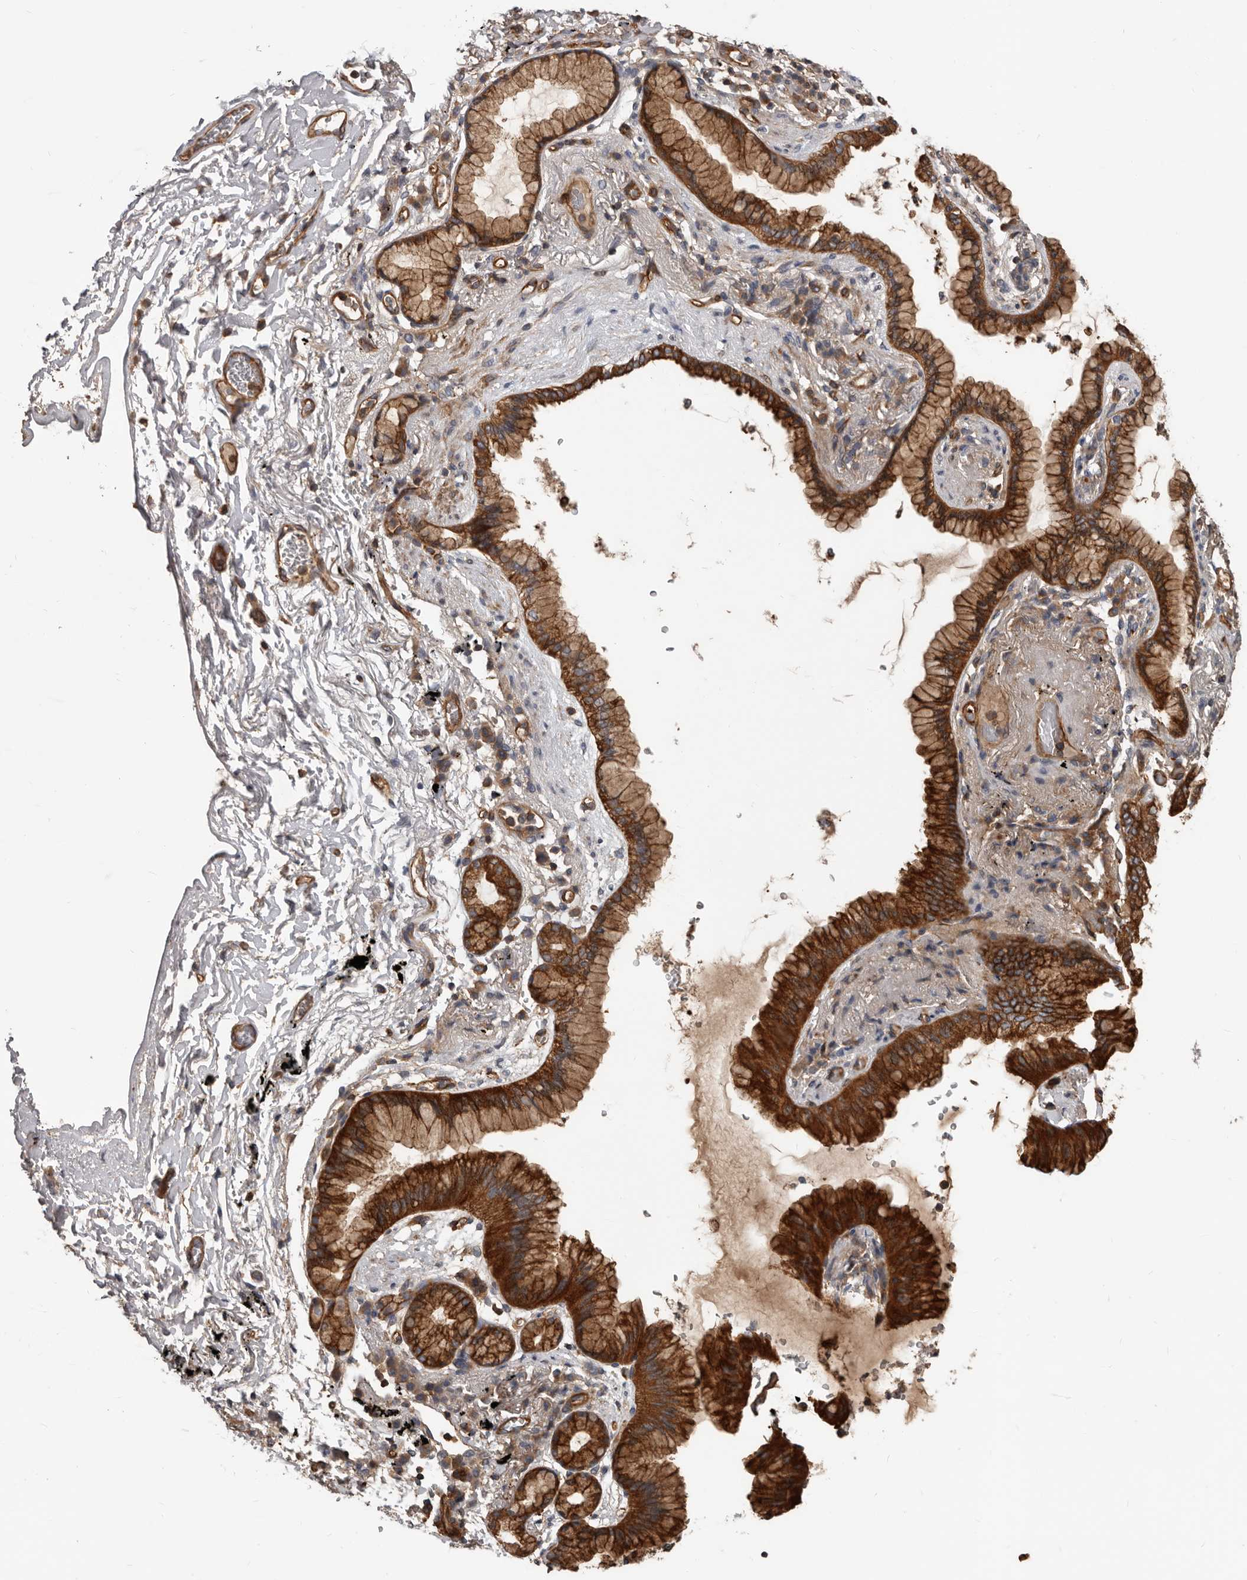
{"staining": {"intensity": "strong", "quantity": ">75%", "location": "cytoplasmic/membranous"}, "tissue": "lung cancer", "cell_type": "Tumor cells", "image_type": "cancer", "snomed": [{"axis": "morphology", "description": "Adenocarcinoma, NOS"}, {"axis": "topography", "description": "Lung"}], "caption": "Approximately >75% of tumor cells in lung adenocarcinoma demonstrate strong cytoplasmic/membranous protein positivity as visualized by brown immunohistochemical staining.", "gene": "PNRC2", "patient": {"sex": "female", "age": 70}}